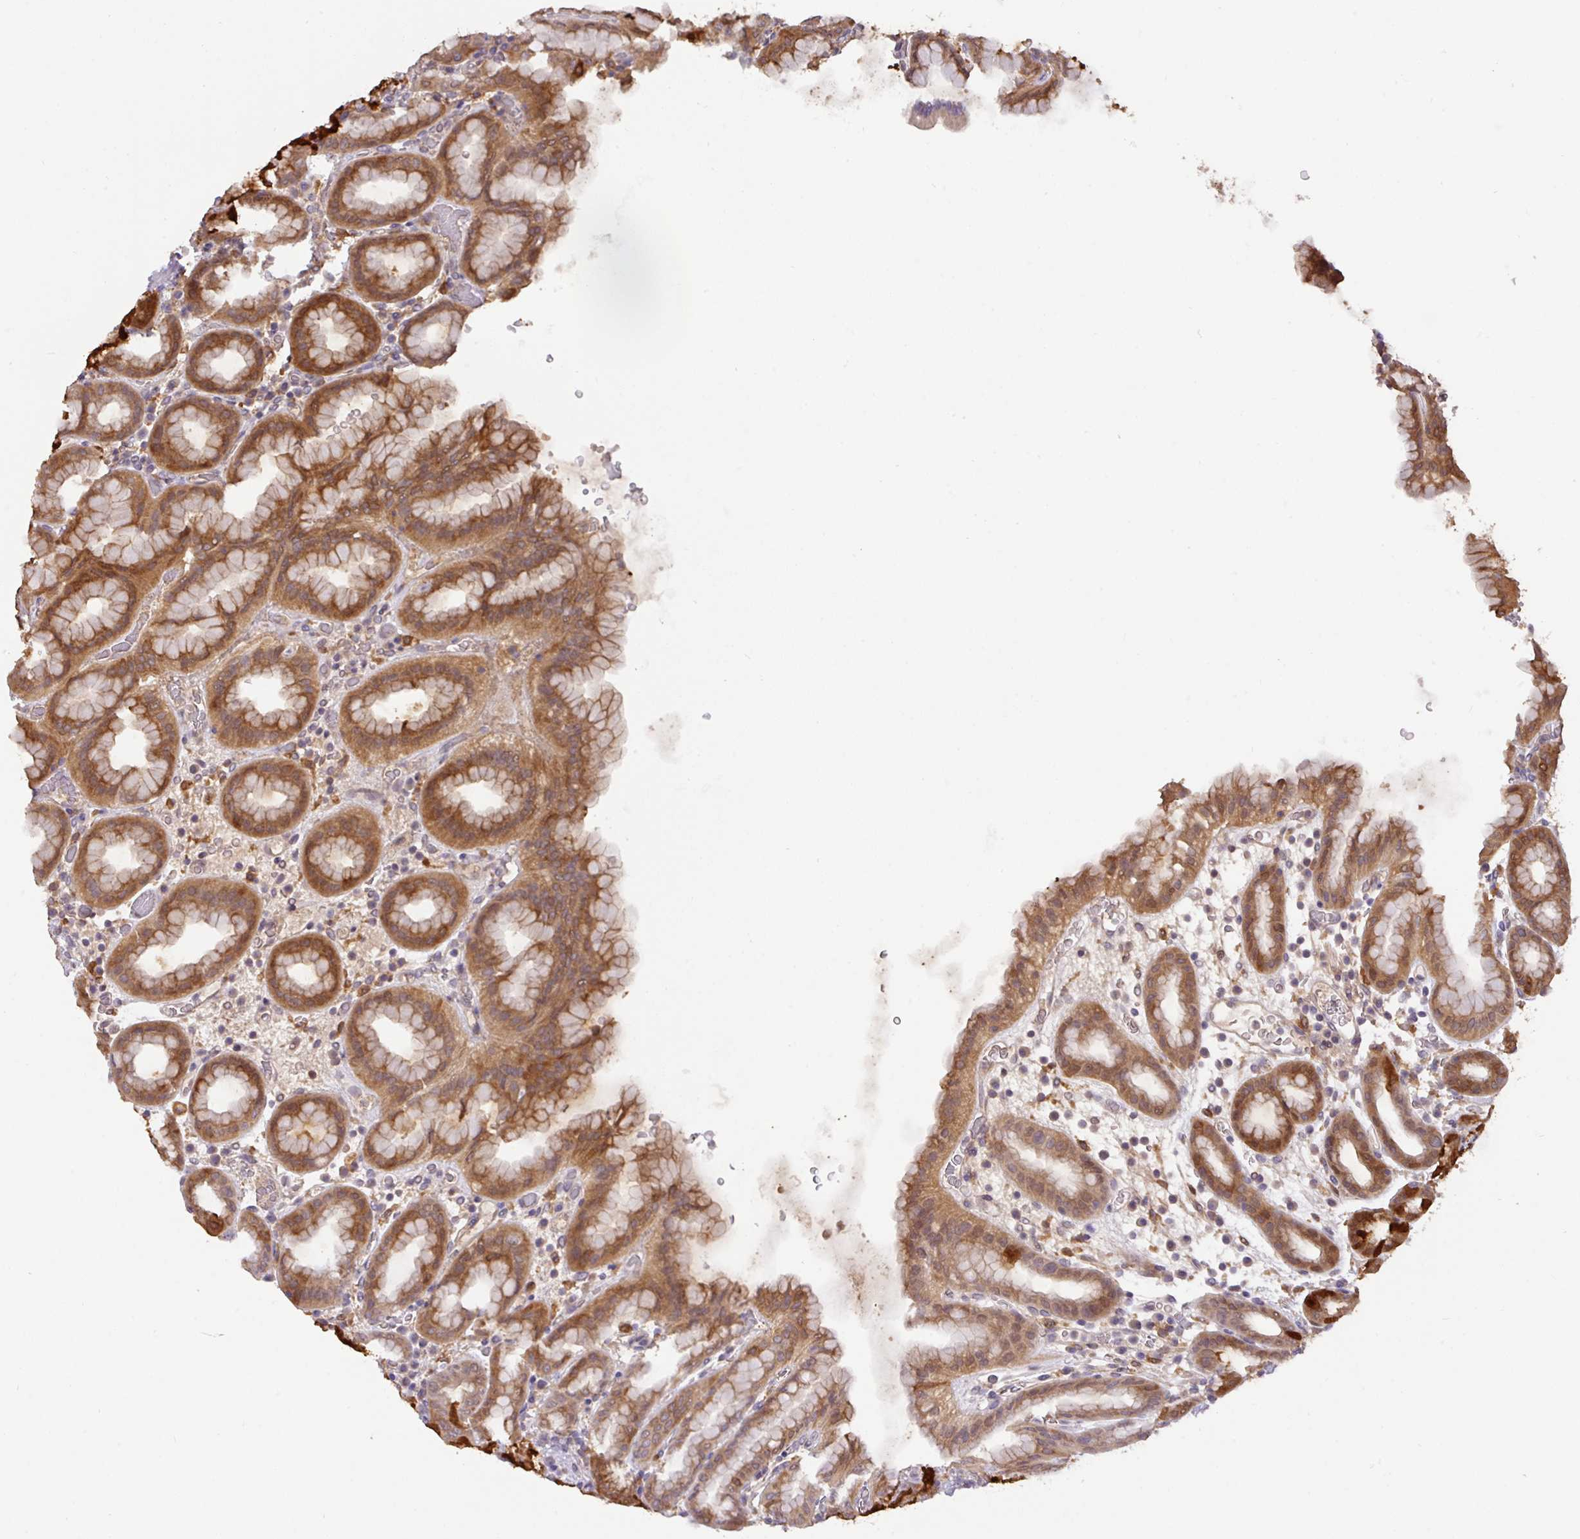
{"staining": {"intensity": "strong", "quantity": "25%-75%", "location": "cytoplasmic/membranous"}, "tissue": "stomach", "cell_type": "Glandular cells", "image_type": "normal", "snomed": [{"axis": "morphology", "description": "Normal tissue, NOS"}, {"axis": "topography", "description": "Stomach, upper"}, {"axis": "topography", "description": "Stomach"}], "caption": "Immunohistochemical staining of benign stomach demonstrates 25%-75% levels of strong cytoplasmic/membranous protein expression in about 25%-75% of glandular cells.", "gene": "GCNT7", "patient": {"sex": "male", "age": 68}}